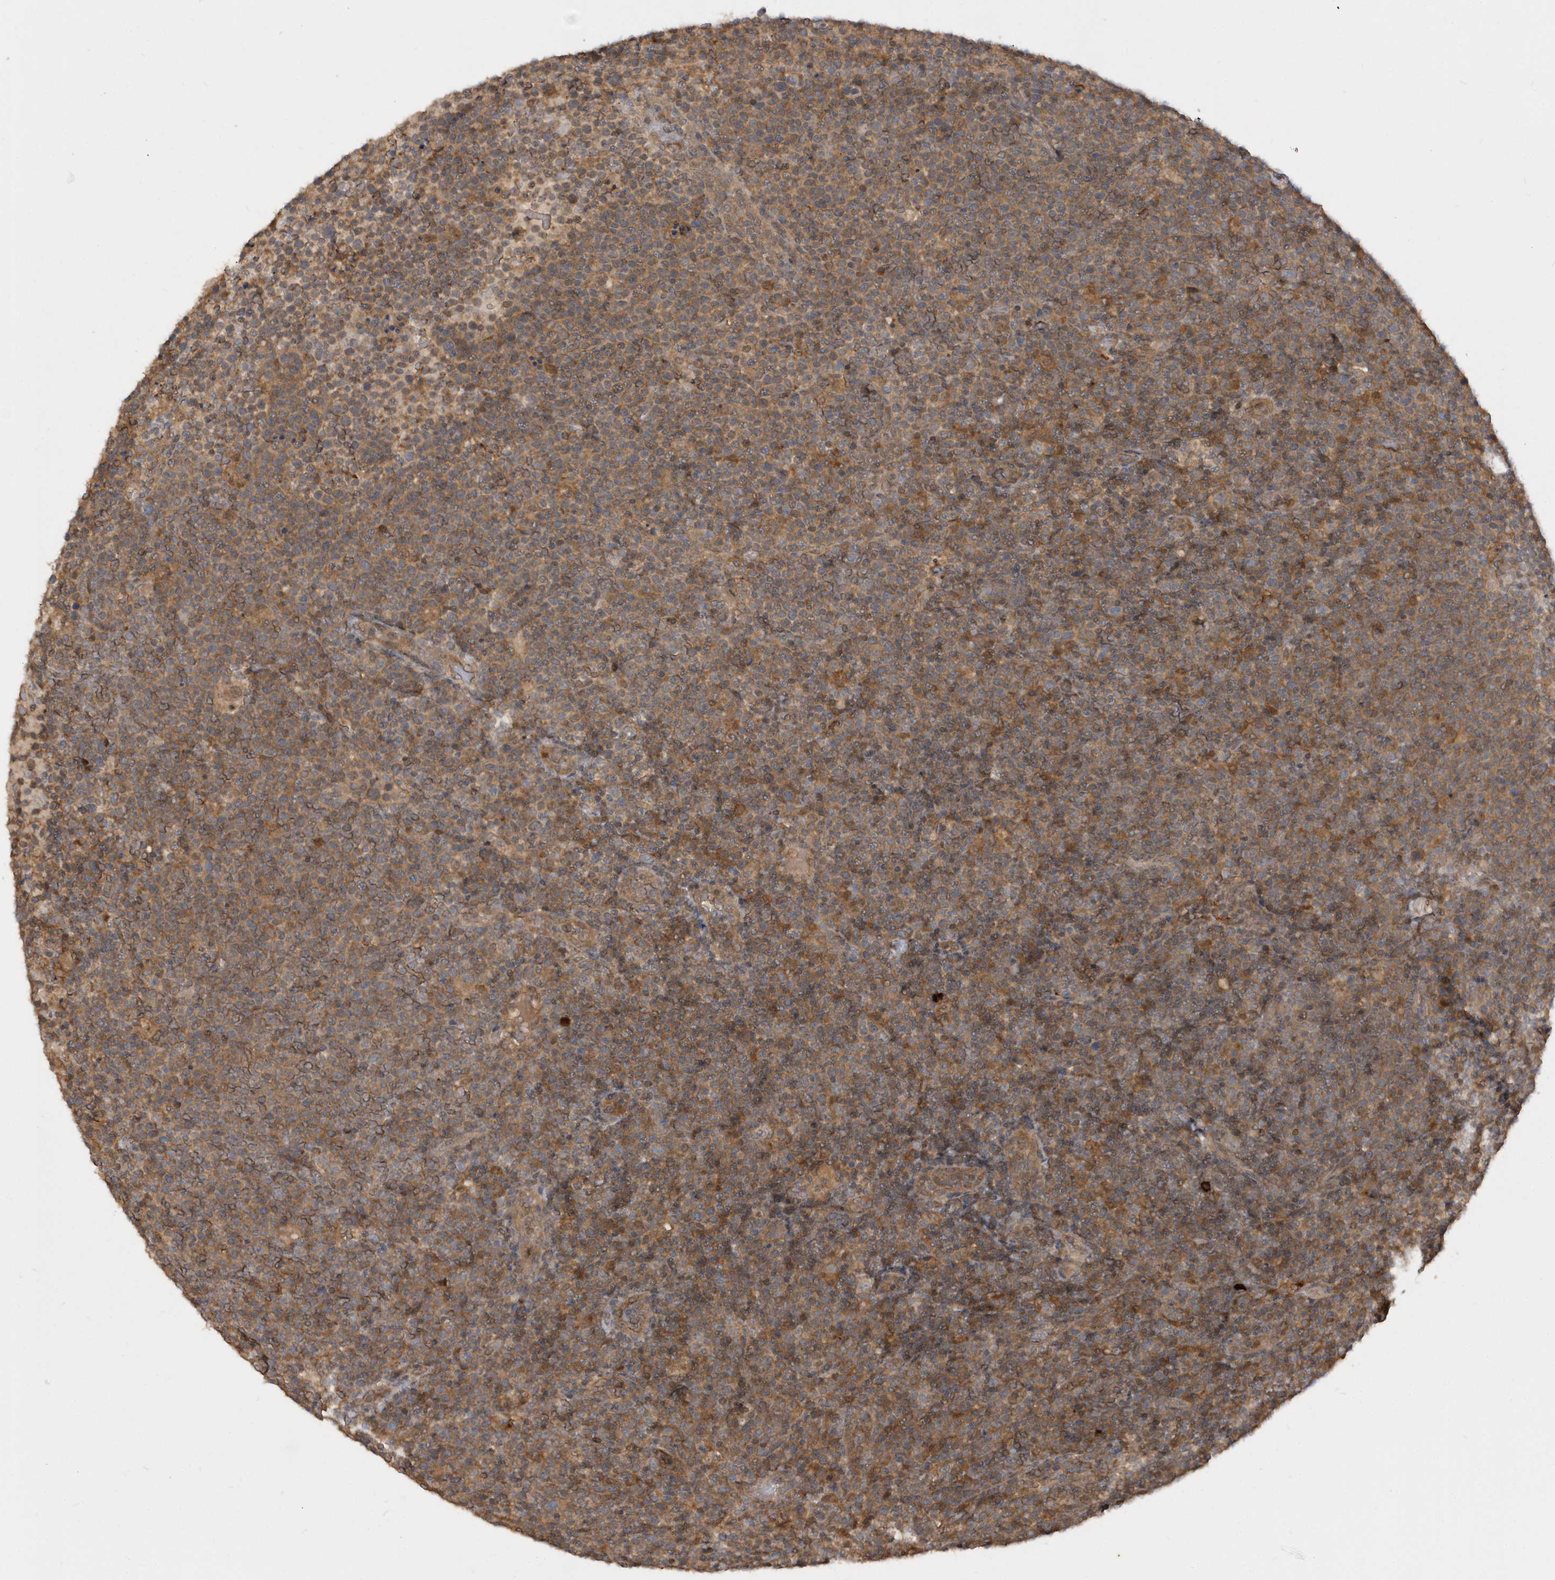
{"staining": {"intensity": "moderate", "quantity": "25%-75%", "location": "cytoplasmic/membranous"}, "tissue": "lymphoma", "cell_type": "Tumor cells", "image_type": "cancer", "snomed": [{"axis": "morphology", "description": "Malignant lymphoma, non-Hodgkin's type, High grade"}, {"axis": "topography", "description": "Lymph node"}], "caption": "Protein staining displays moderate cytoplasmic/membranous positivity in about 25%-75% of tumor cells in lymphoma.", "gene": "RPE", "patient": {"sex": "male", "age": 61}}